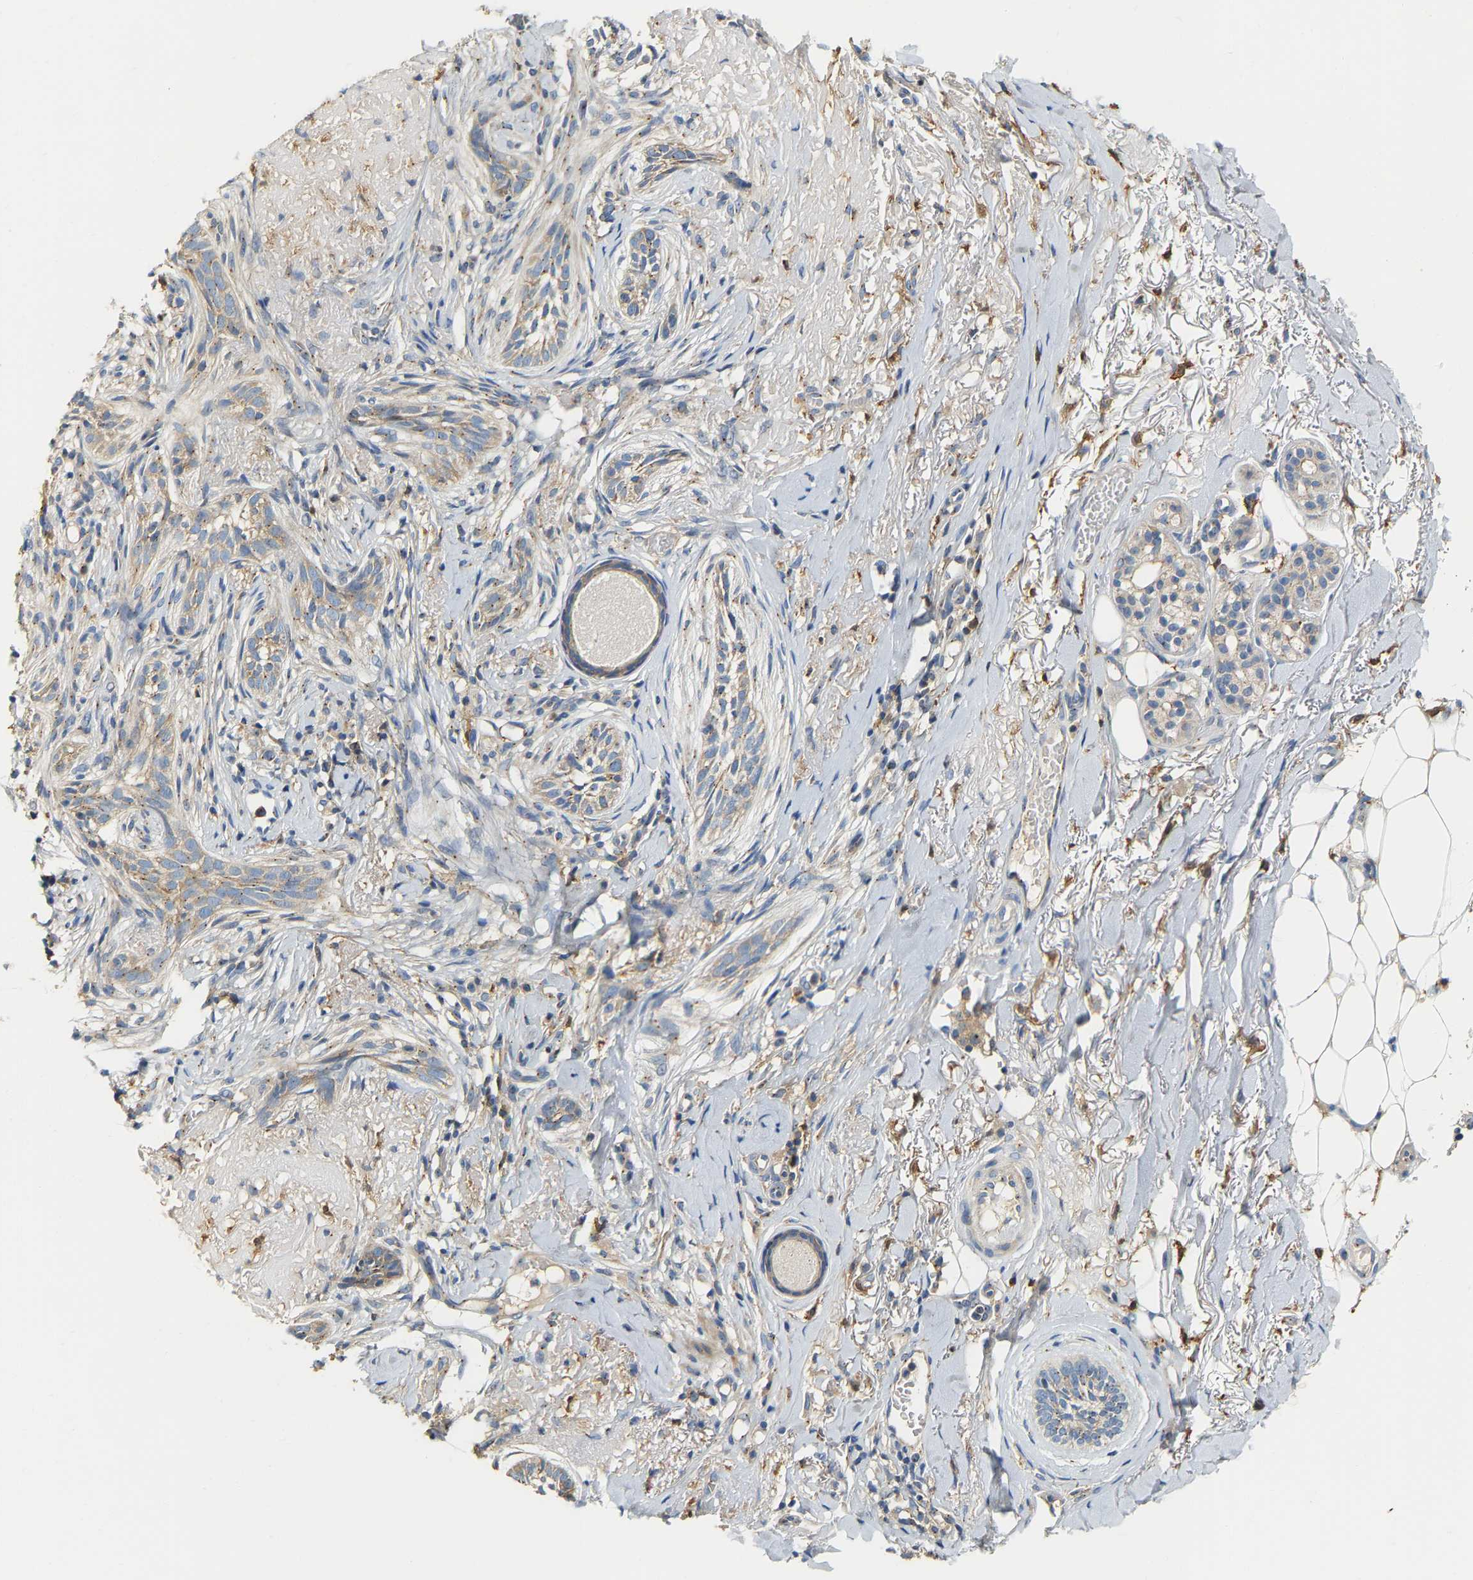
{"staining": {"intensity": "weak", "quantity": ">75%", "location": "cytoplasmic/membranous"}, "tissue": "skin cancer", "cell_type": "Tumor cells", "image_type": "cancer", "snomed": [{"axis": "morphology", "description": "Basal cell carcinoma"}, {"axis": "topography", "description": "Skin"}], "caption": "There is low levels of weak cytoplasmic/membranous expression in tumor cells of skin cancer, as demonstrated by immunohistochemical staining (brown color).", "gene": "PCNT", "patient": {"sex": "female", "age": 88}}